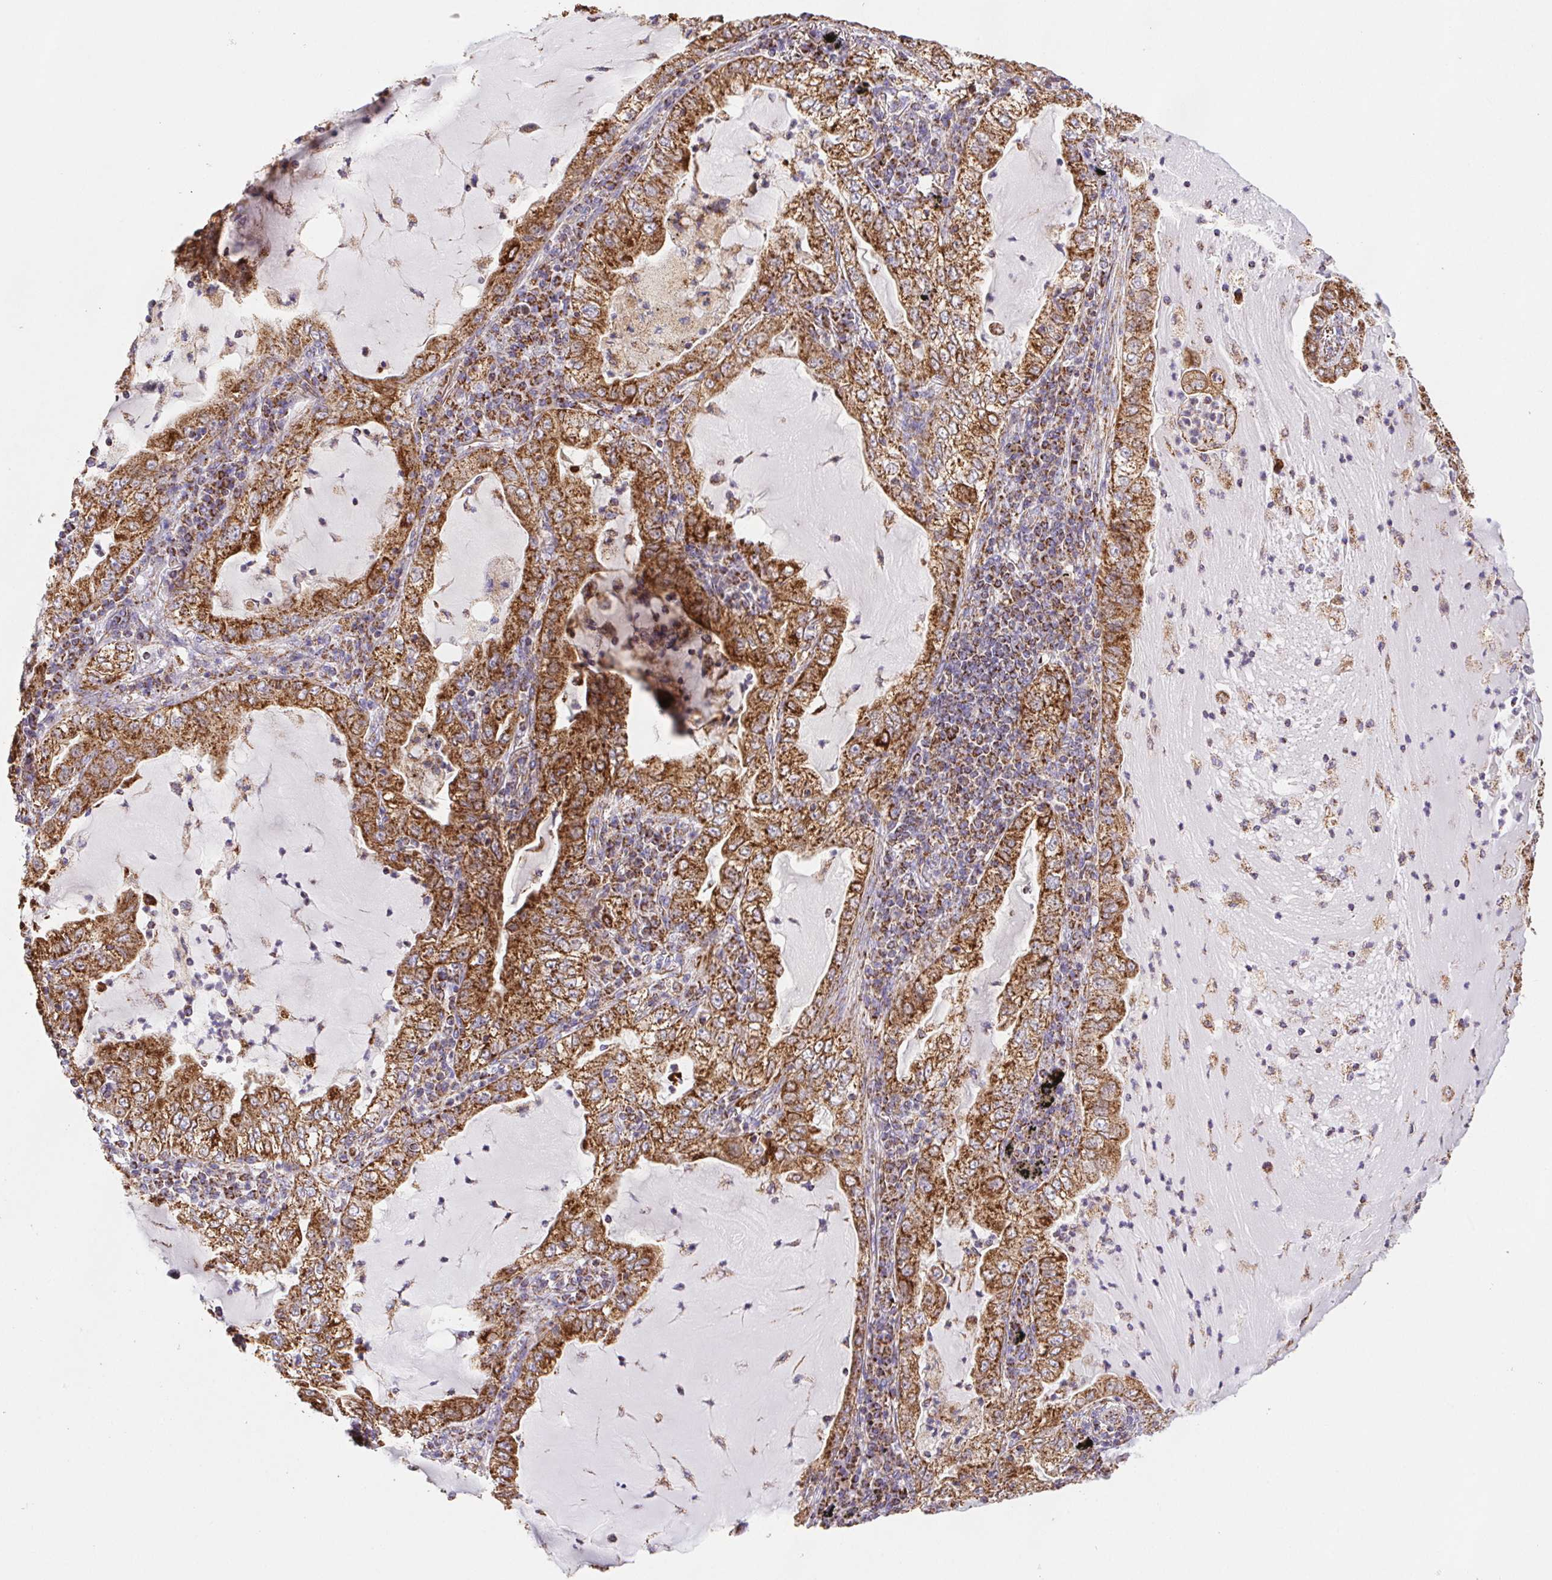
{"staining": {"intensity": "strong", "quantity": ">75%", "location": "cytoplasmic/membranous"}, "tissue": "lung cancer", "cell_type": "Tumor cells", "image_type": "cancer", "snomed": [{"axis": "morphology", "description": "Adenocarcinoma, NOS"}, {"axis": "topography", "description": "Lung"}], "caption": "Immunohistochemistry of human lung cancer (adenocarcinoma) demonstrates high levels of strong cytoplasmic/membranous positivity in about >75% of tumor cells.", "gene": "NIPSNAP2", "patient": {"sex": "female", "age": 73}}